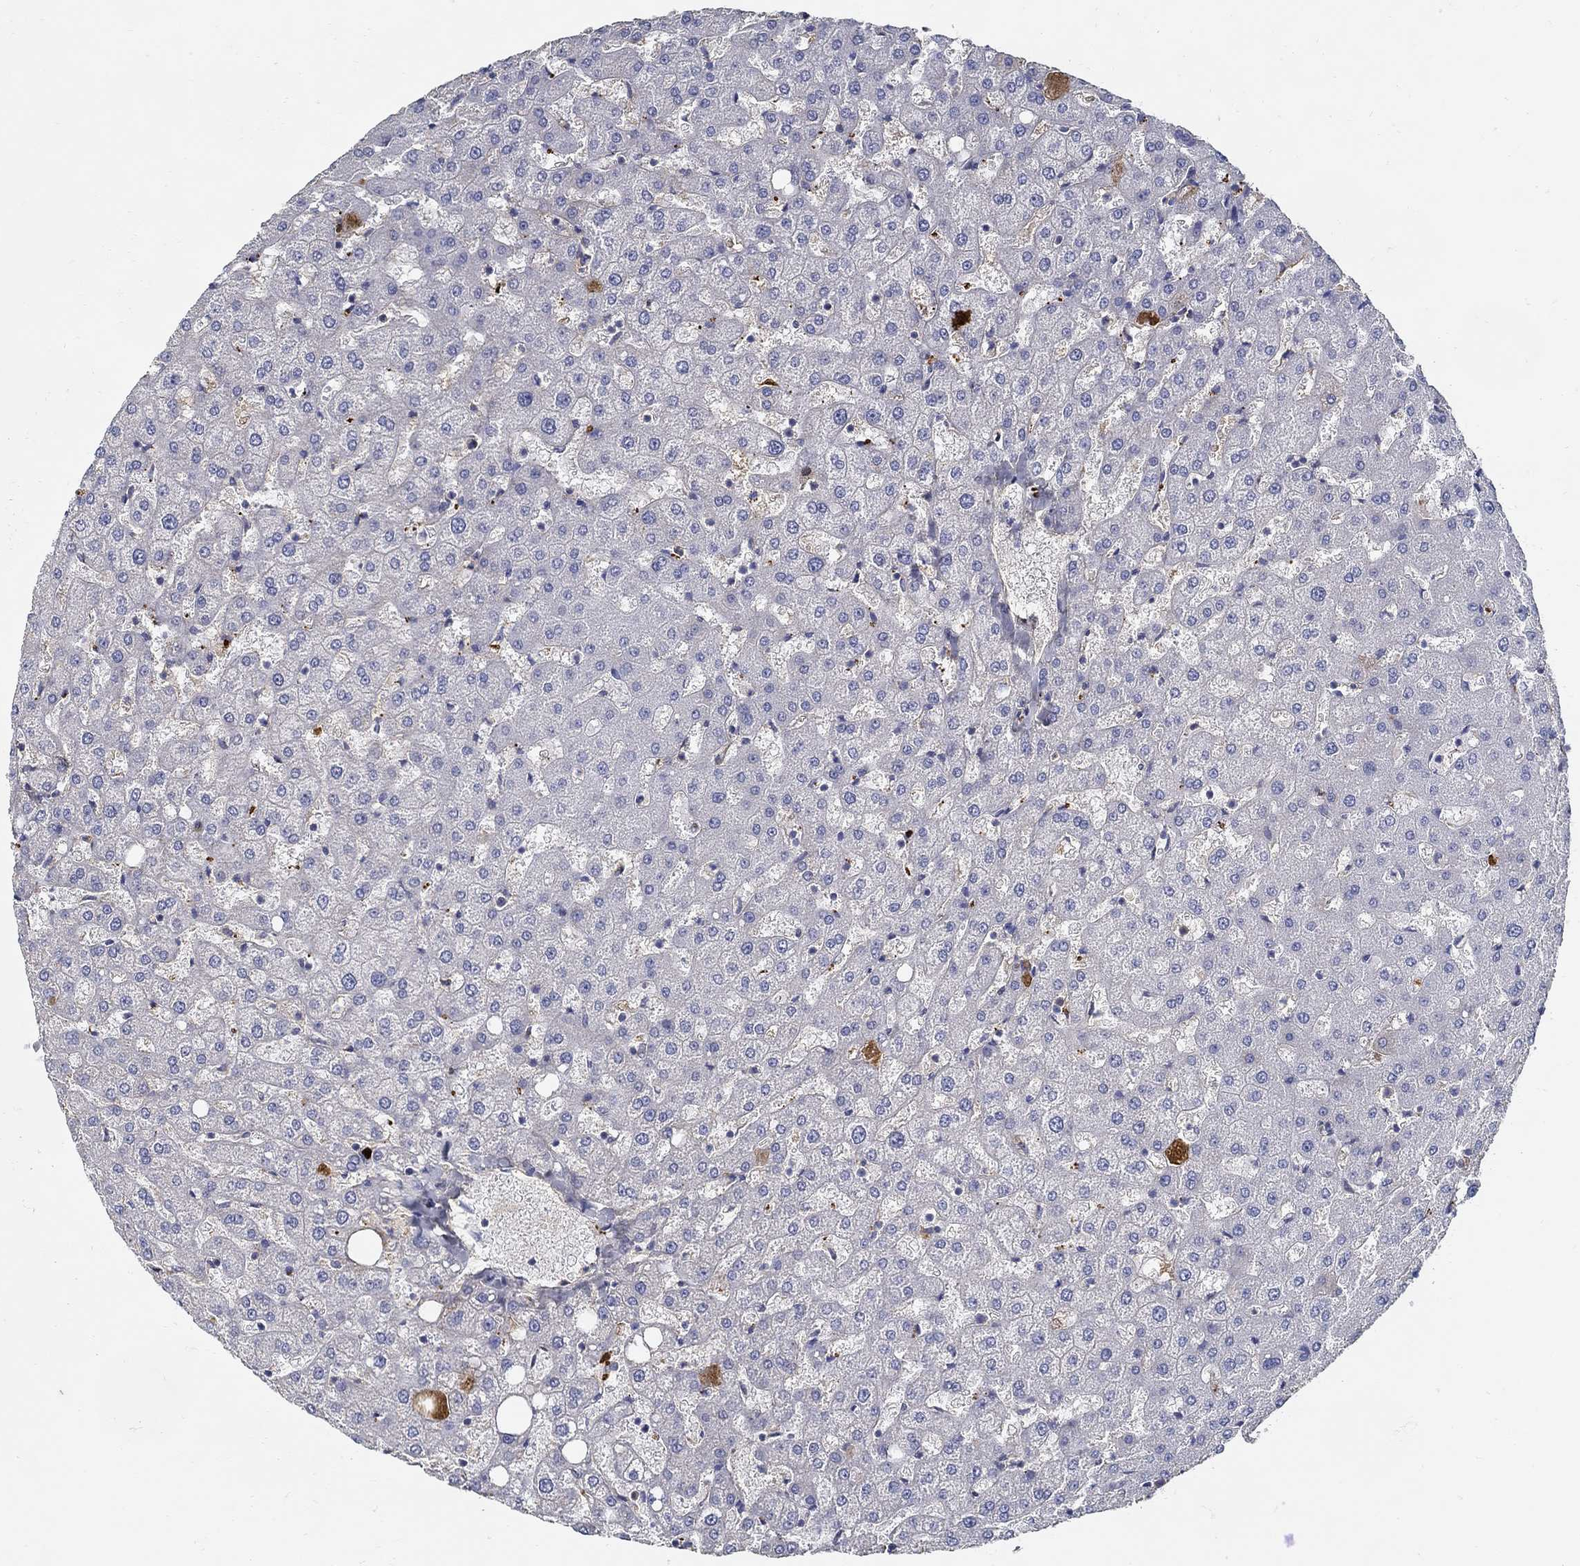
{"staining": {"intensity": "negative", "quantity": "none", "location": "none"}, "tissue": "liver", "cell_type": "Cholangiocytes", "image_type": "normal", "snomed": [{"axis": "morphology", "description": "Normal tissue, NOS"}, {"axis": "topography", "description": "Liver"}], "caption": "Immunohistochemical staining of benign human liver reveals no significant staining in cholangiocytes.", "gene": "TGFBI", "patient": {"sex": "female", "age": 50}}